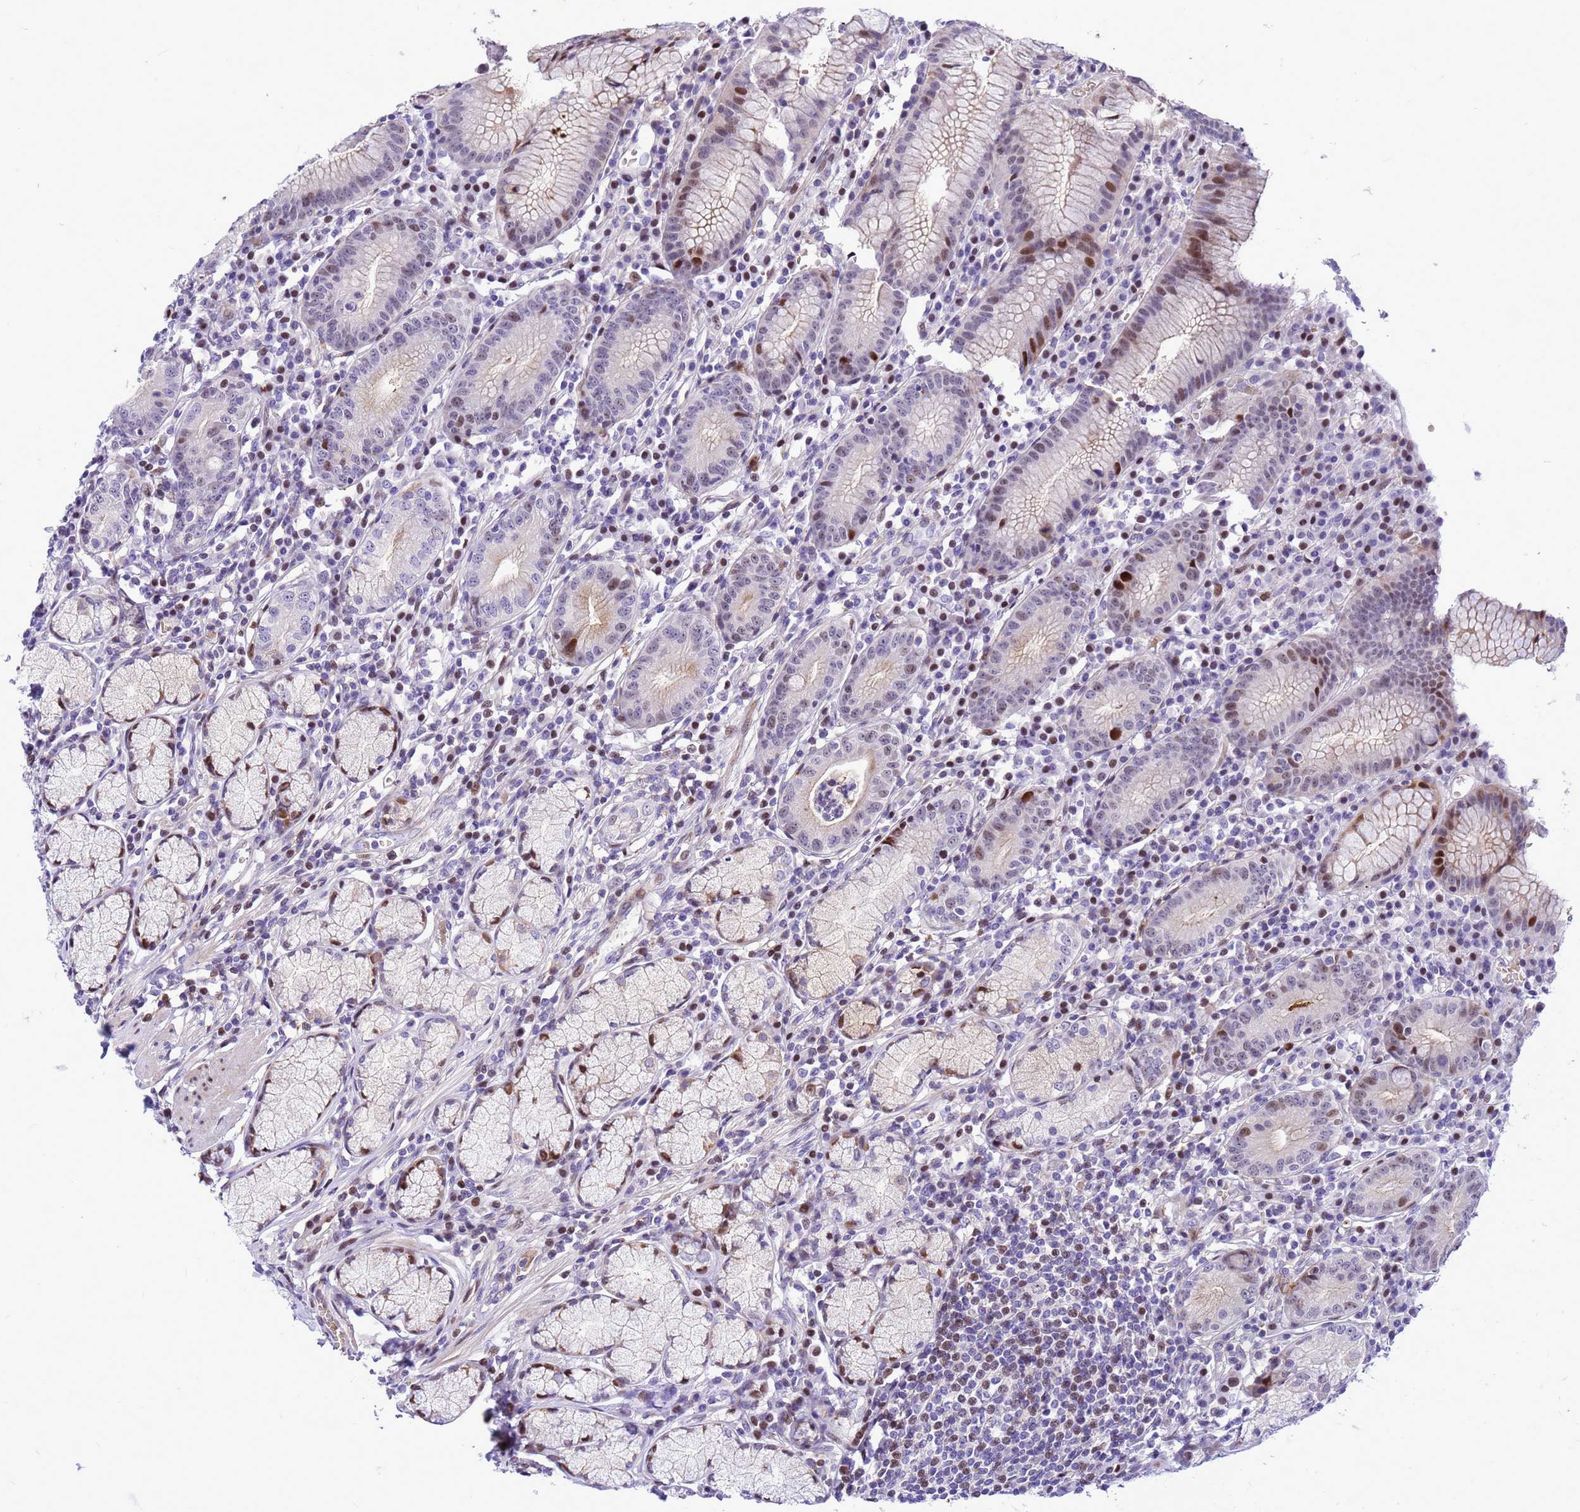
{"staining": {"intensity": "moderate", "quantity": "25%-75%", "location": "cytoplasmic/membranous,nuclear"}, "tissue": "stomach", "cell_type": "Glandular cells", "image_type": "normal", "snomed": [{"axis": "morphology", "description": "Normal tissue, NOS"}, {"axis": "topography", "description": "Stomach"}], "caption": "Immunohistochemistry photomicrograph of unremarkable stomach: stomach stained using IHC shows medium levels of moderate protein expression localized specifically in the cytoplasmic/membranous,nuclear of glandular cells, appearing as a cytoplasmic/membranous,nuclear brown color.", "gene": "ADAMTS7", "patient": {"sex": "male", "age": 55}}